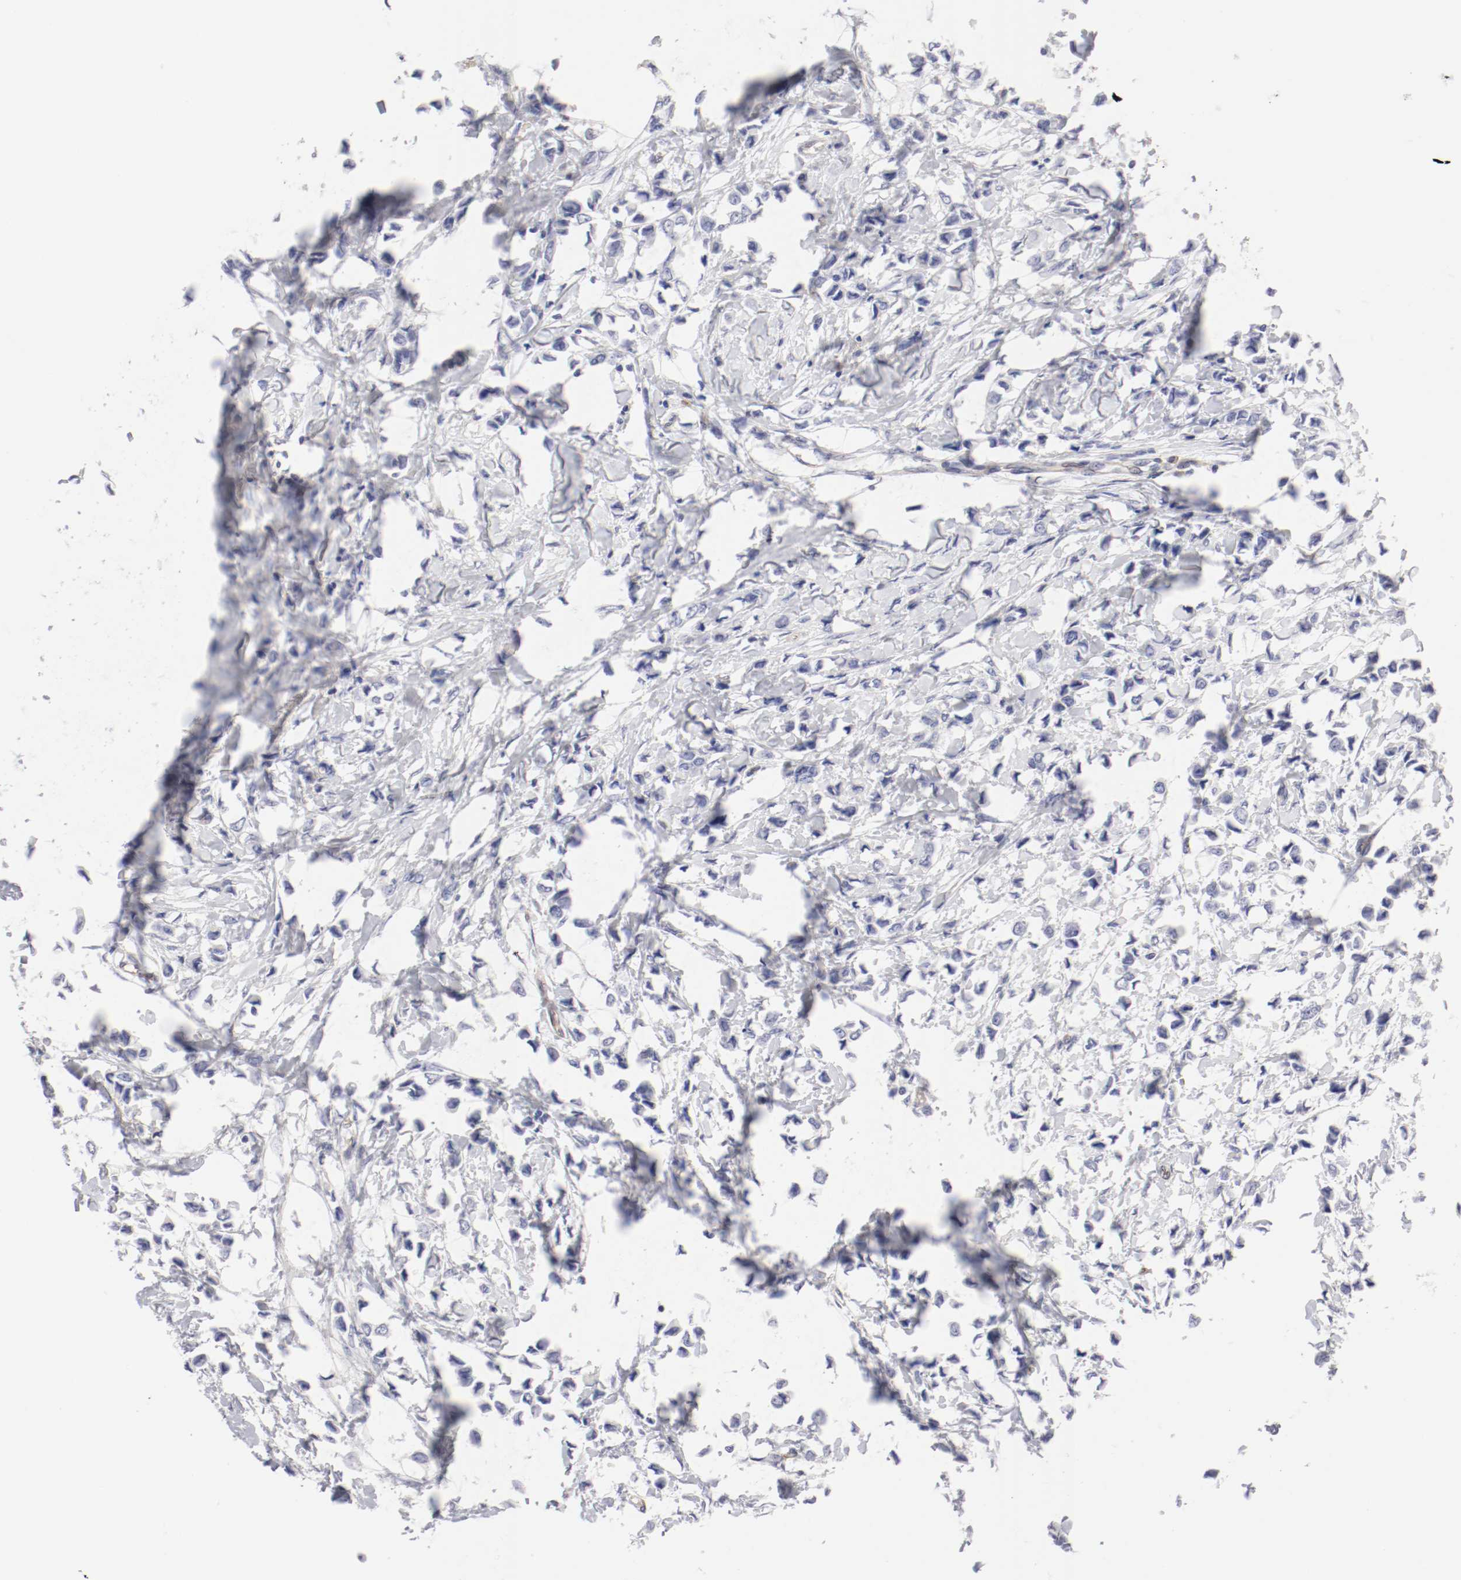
{"staining": {"intensity": "negative", "quantity": "none", "location": "none"}, "tissue": "breast cancer", "cell_type": "Tumor cells", "image_type": "cancer", "snomed": [{"axis": "morphology", "description": "Lobular carcinoma"}, {"axis": "topography", "description": "Breast"}], "caption": "There is no significant positivity in tumor cells of breast cancer.", "gene": "LAX1", "patient": {"sex": "female", "age": 51}}